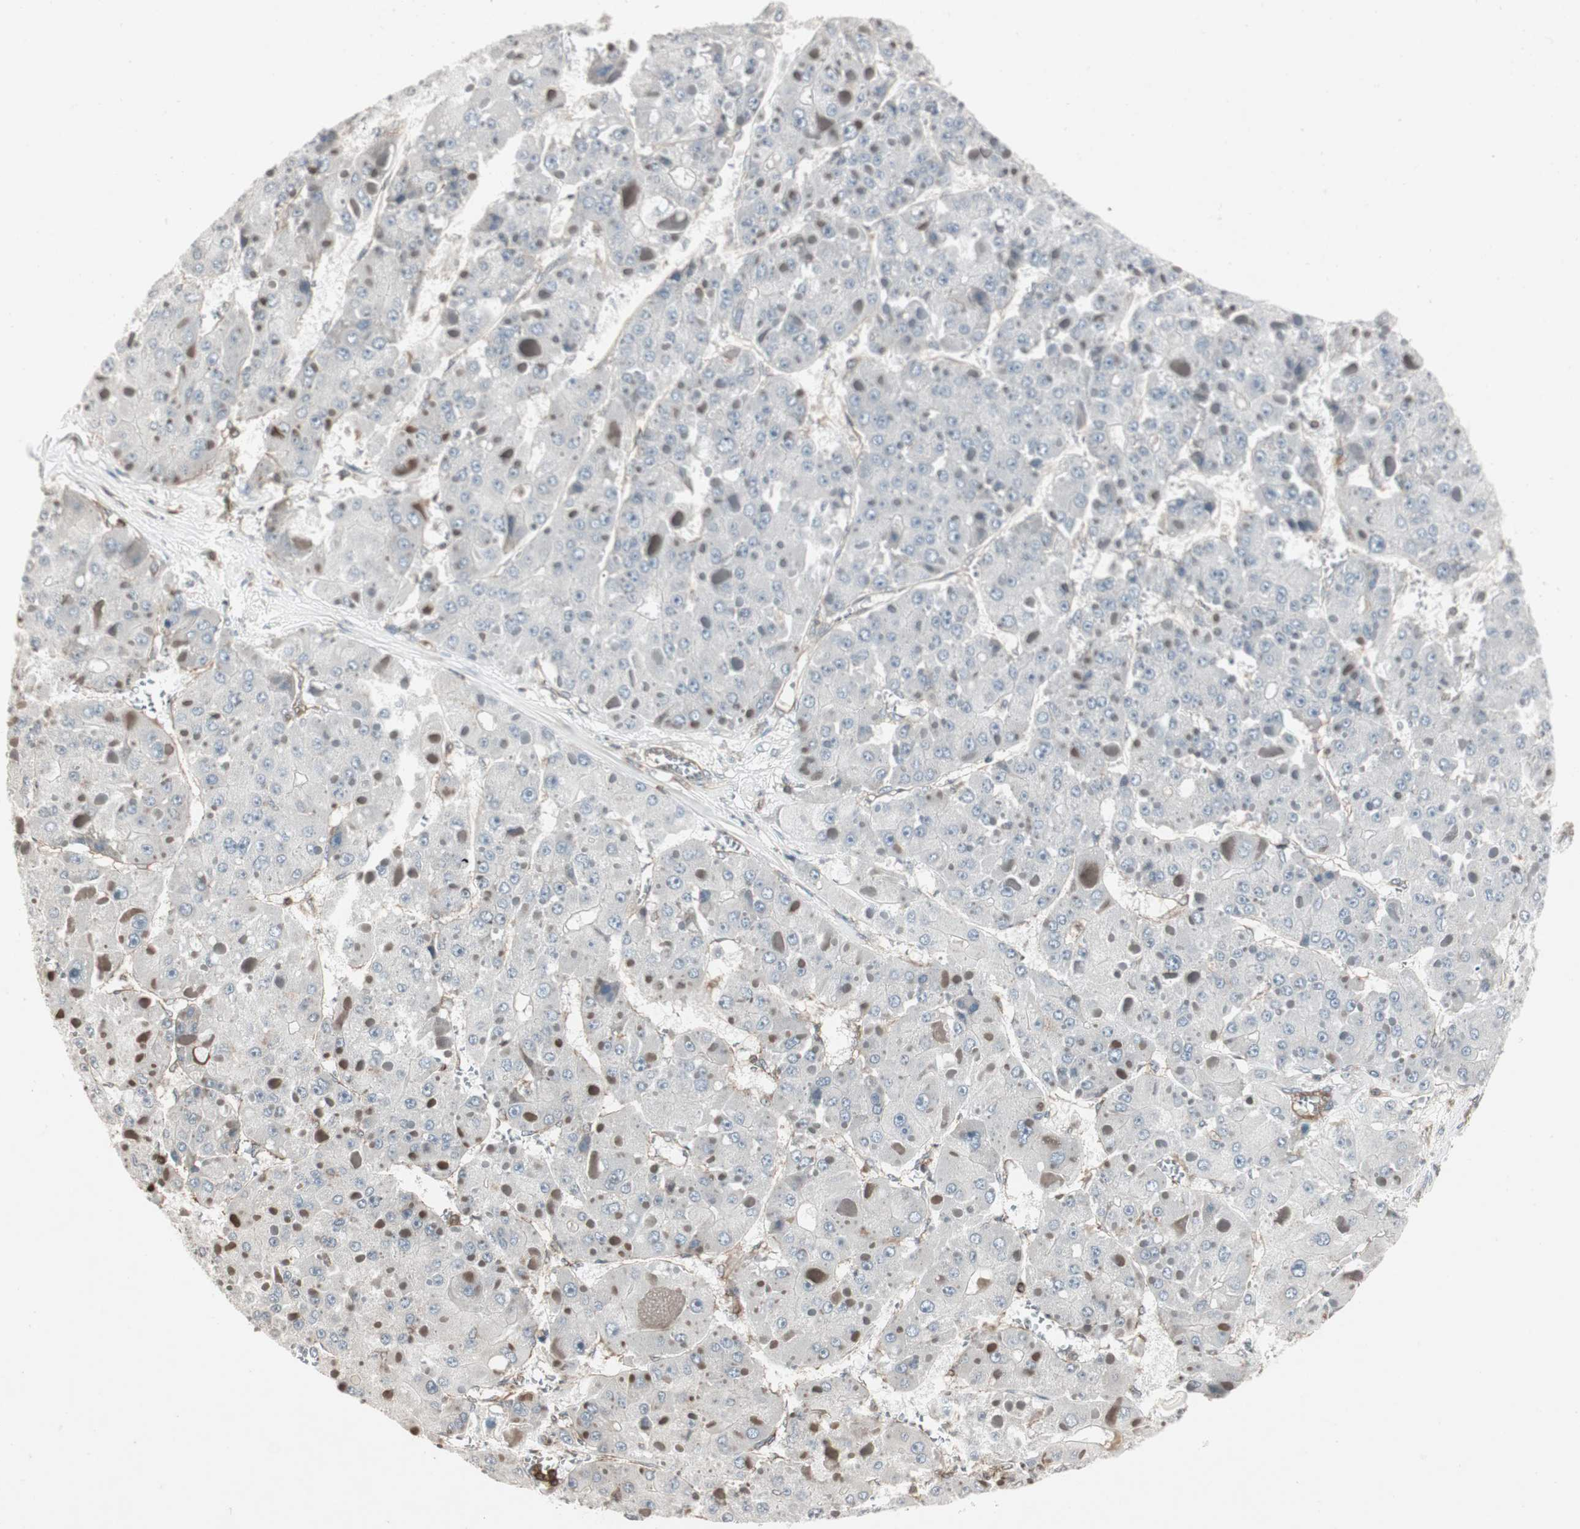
{"staining": {"intensity": "negative", "quantity": "none", "location": "none"}, "tissue": "liver cancer", "cell_type": "Tumor cells", "image_type": "cancer", "snomed": [{"axis": "morphology", "description": "Carcinoma, Hepatocellular, NOS"}, {"axis": "topography", "description": "Liver"}], "caption": "The micrograph displays no significant staining in tumor cells of hepatocellular carcinoma (liver). (Immunohistochemistry (ihc), brightfield microscopy, high magnification).", "gene": "ARHGEF1", "patient": {"sex": "female", "age": 73}}